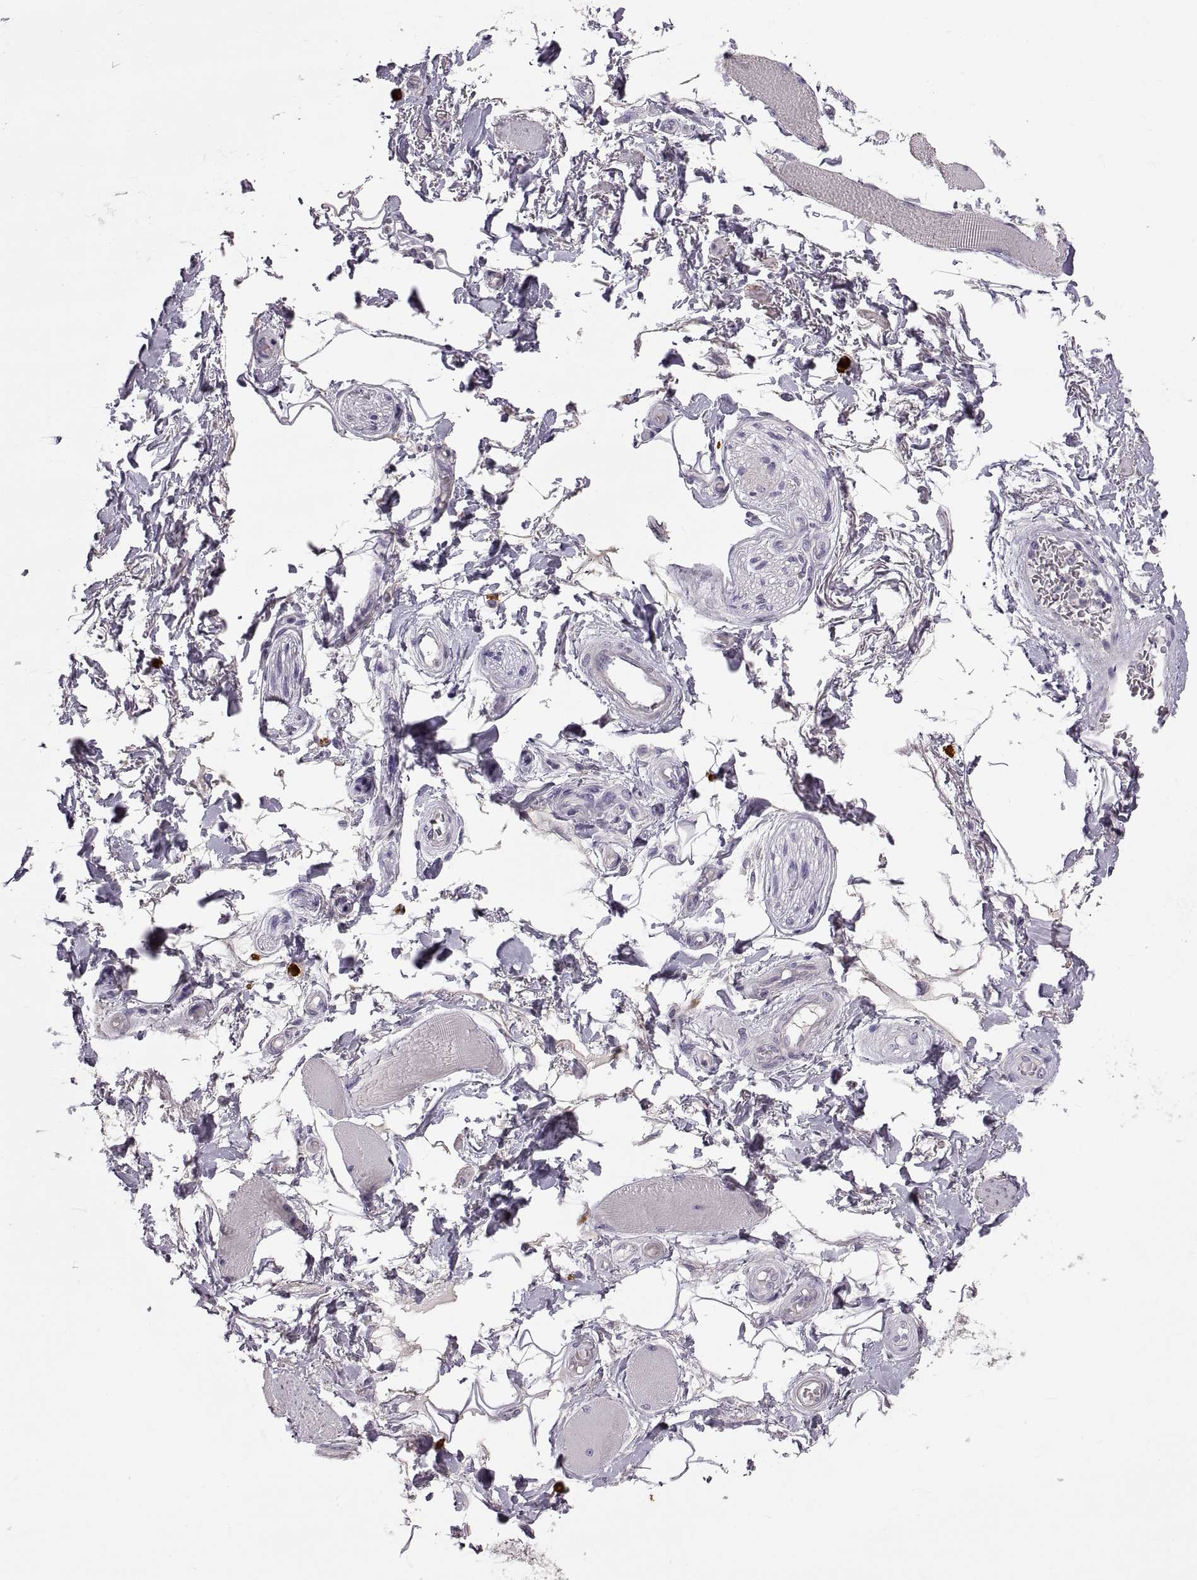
{"staining": {"intensity": "negative", "quantity": "none", "location": "none"}, "tissue": "adipose tissue", "cell_type": "Adipocytes", "image_type": "normal", "snomed": [{"axis": "morphology", "description": "Normal tissue, NOS"}, {"axis": "topography", "description": "Skeletal muscle"}, {"axis": "topography", "description": "Anal"}, {"axis": "topography", "description": "Peripheral nerve tissue"}], "caption": "Adipose tissue stained for a protein using immunohistochemistry (IHC) shows no staining adipocytes.", "gene": "WFDC8", "patient": {"sex": "male", "age": 53}}